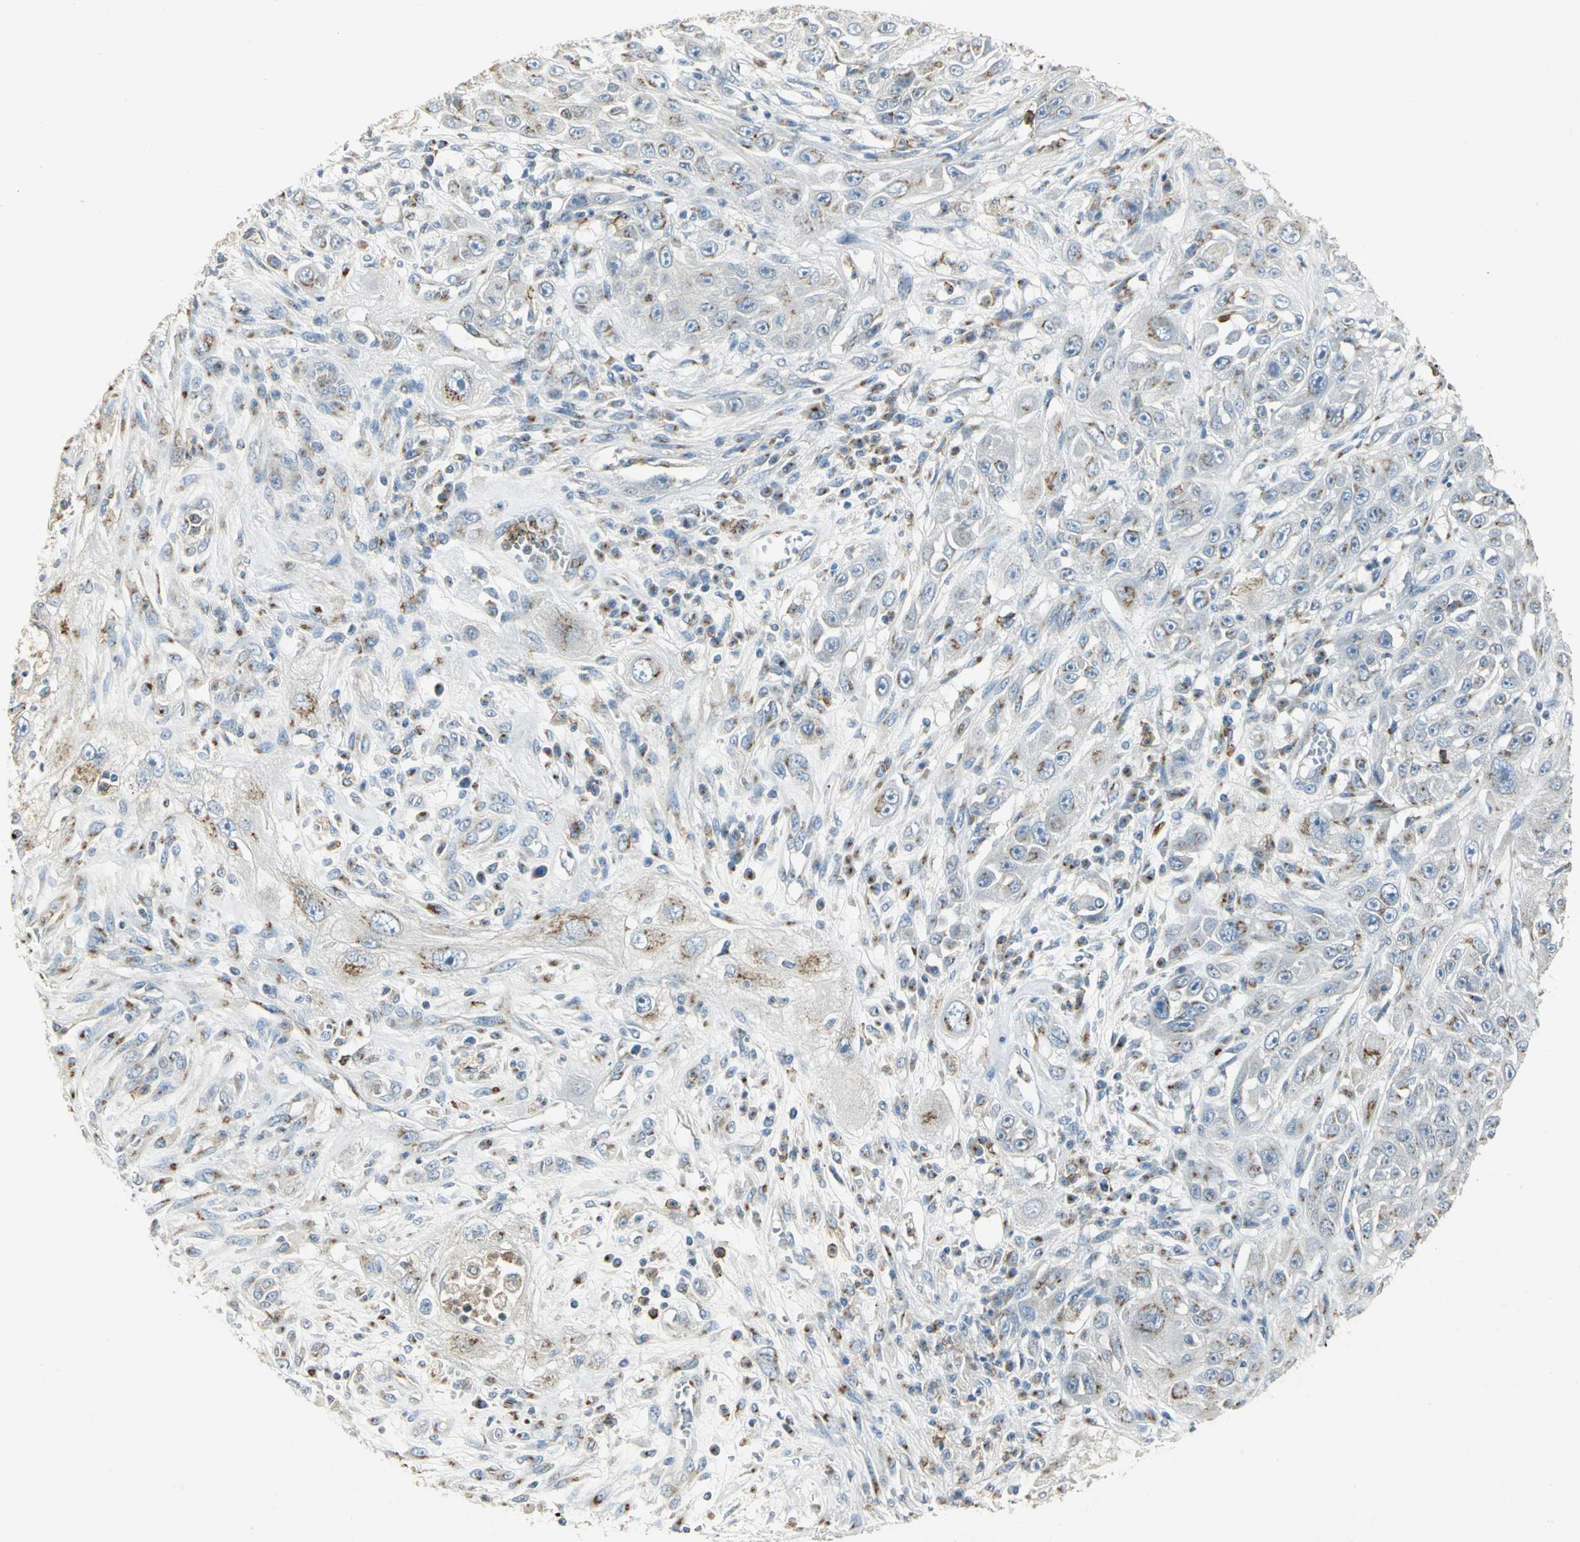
{"staining": {"intensity": "moderate", "quantity": "<25%", "location": "cytoplasmic/membranous"}, "tissue": "skin cancer", "cell_type": "Tumor cells", "image_type": "cancer", "snomed": [{"axis": "morphology", "description": "Squamous cell carcinoma, NOS"}, {"axis": "topography", "description": "Skin"}], "caption": "IHC of human skin cancer (squamous cell carcinoma) displays low levels of moderate cytoplasmic/membranous expression in about <25% of tumor cells. (brown staining indicates protein expression, while blue staining denotes nuclei).", "gene": "TM9SF2", "patient": {"sex": "male", "age": 75}}